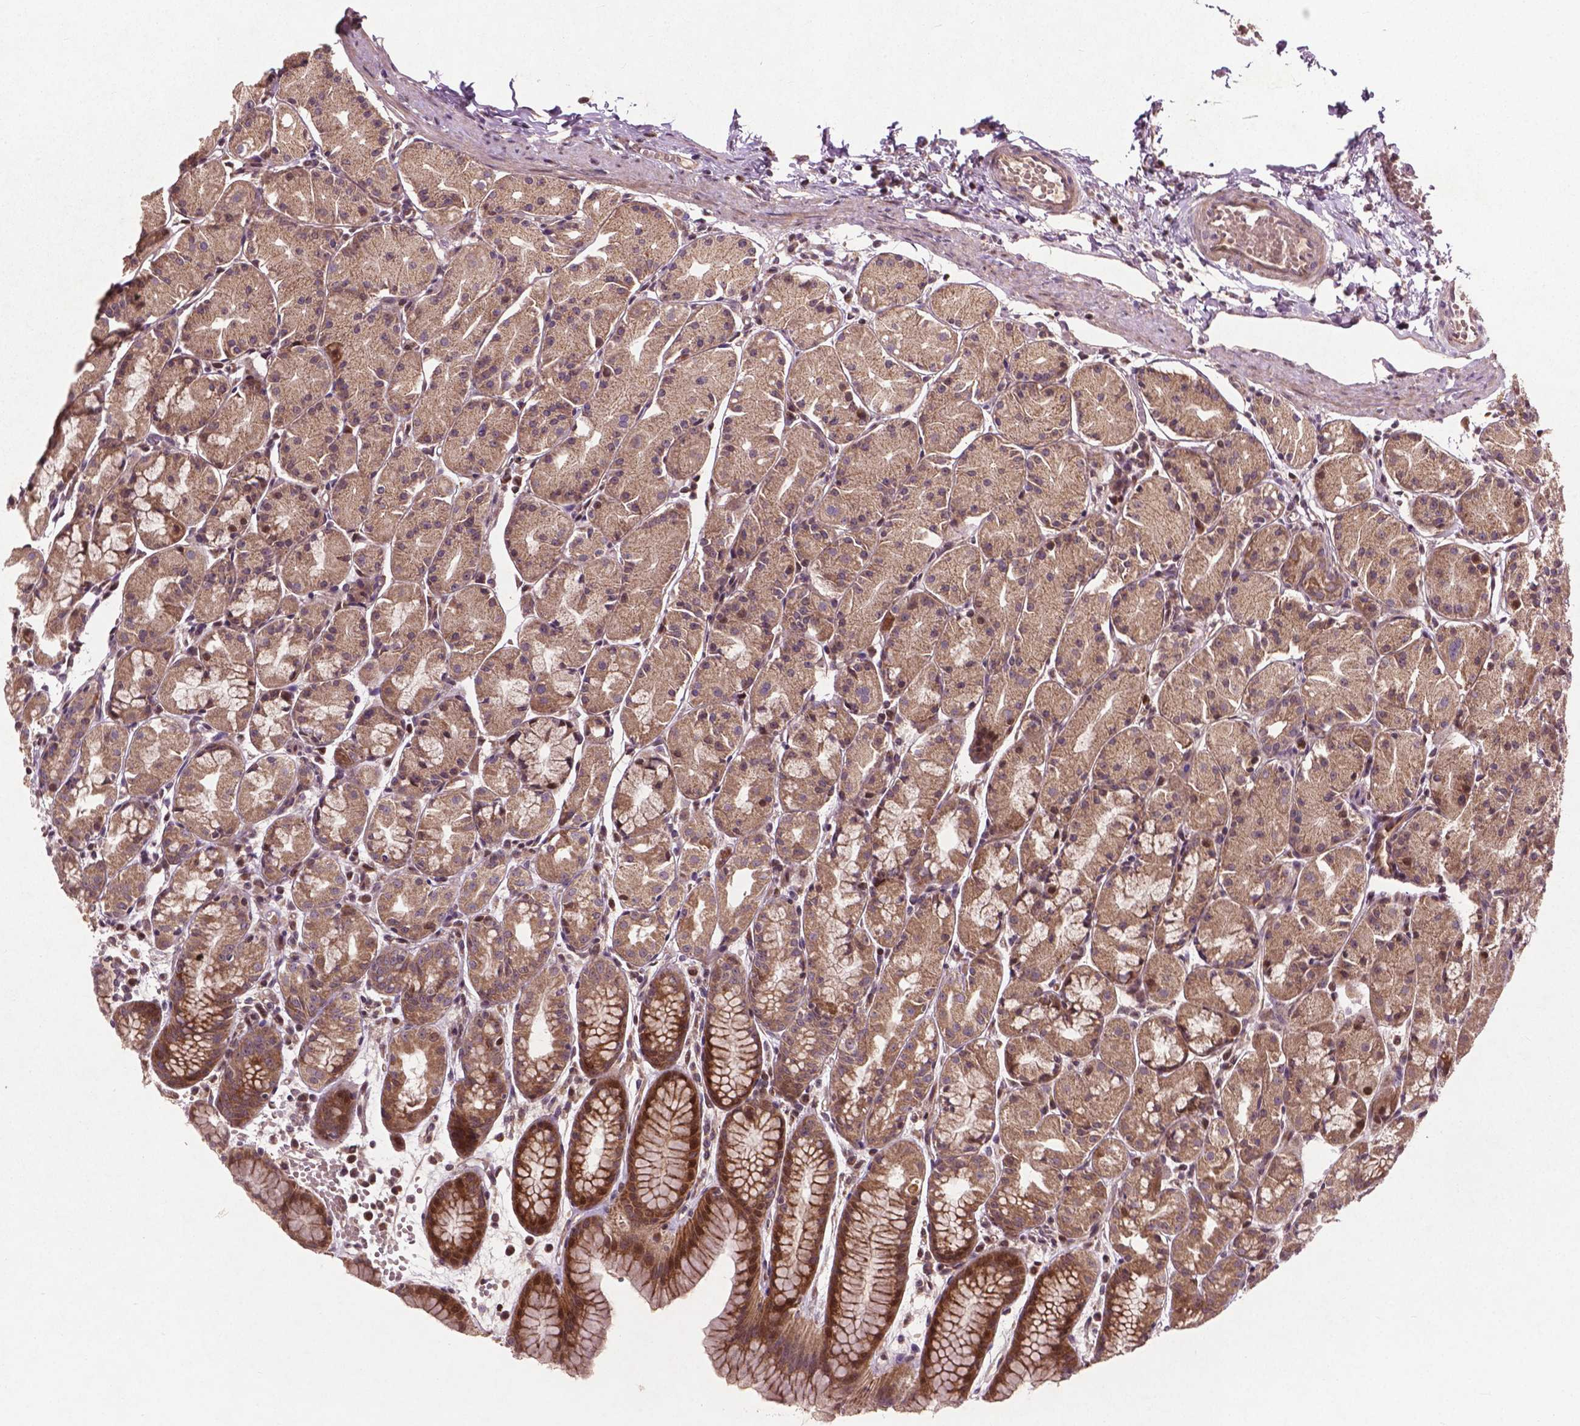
{"staining": {"intensity": "moderate", "quantity": ">75%", "location": "cytoplasmic/membranous"}, "tissue": "stomach", "cell_type": "Glandular cells", "image_type": "normal", "snomed": [{"axis": "morphology", "description": "Normal tissue, NOS"}, {"axis": "topography", "description": "Stomach, upper"}], "caption": "High-power microscopy captured an immunohistochemistry image of normal stomach, revealing moderate cytoplasmic/membranous staining in about >75% of glandular cells. (DAB IHC with brightfield microscopy, high magnification).", "gene": "B3GALNT2", "patient": {"sex": "male", "age": 47}}